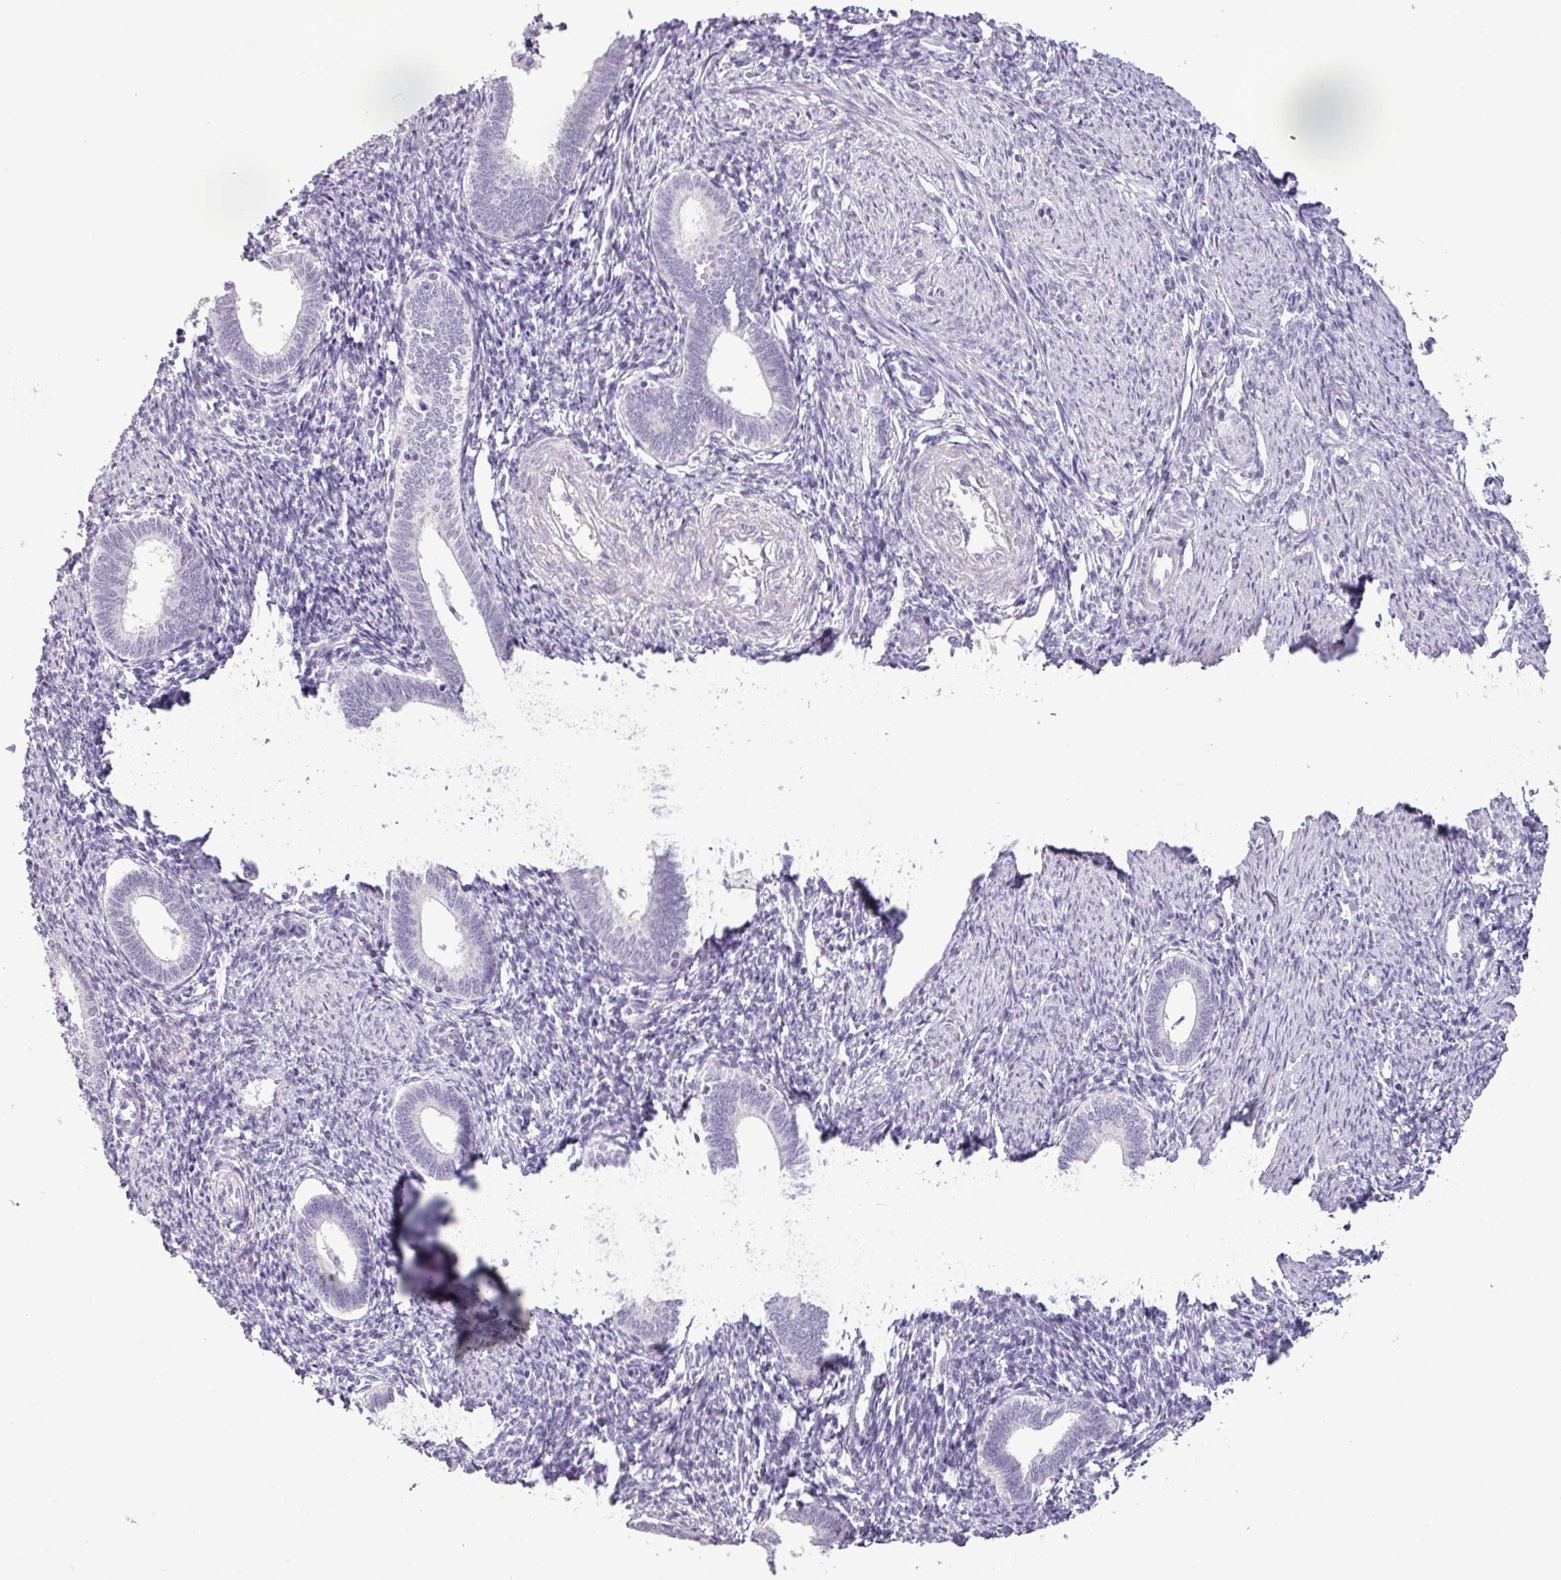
{"staining": {"intensity": "negative", "quantity": "none", "location": "none"}, "tissue": "endometrium", "cell_type": "Cells in endometrial stroma", "image_type": "normal", "snomed": [{"axis": "morphology", "description": "Normal tissue, NOS"}, {"axis": "topography", "description": "Endometrium"}], "caption": "IHC image of unremarkable endometrium: human endometrium stained with DAB (3,3'-diaminobenzidine) shows no significant protein positivity in cells in endometrial stroma.", "gene": "AMY2A", "patient": {"sex": "female", "age": 41}}